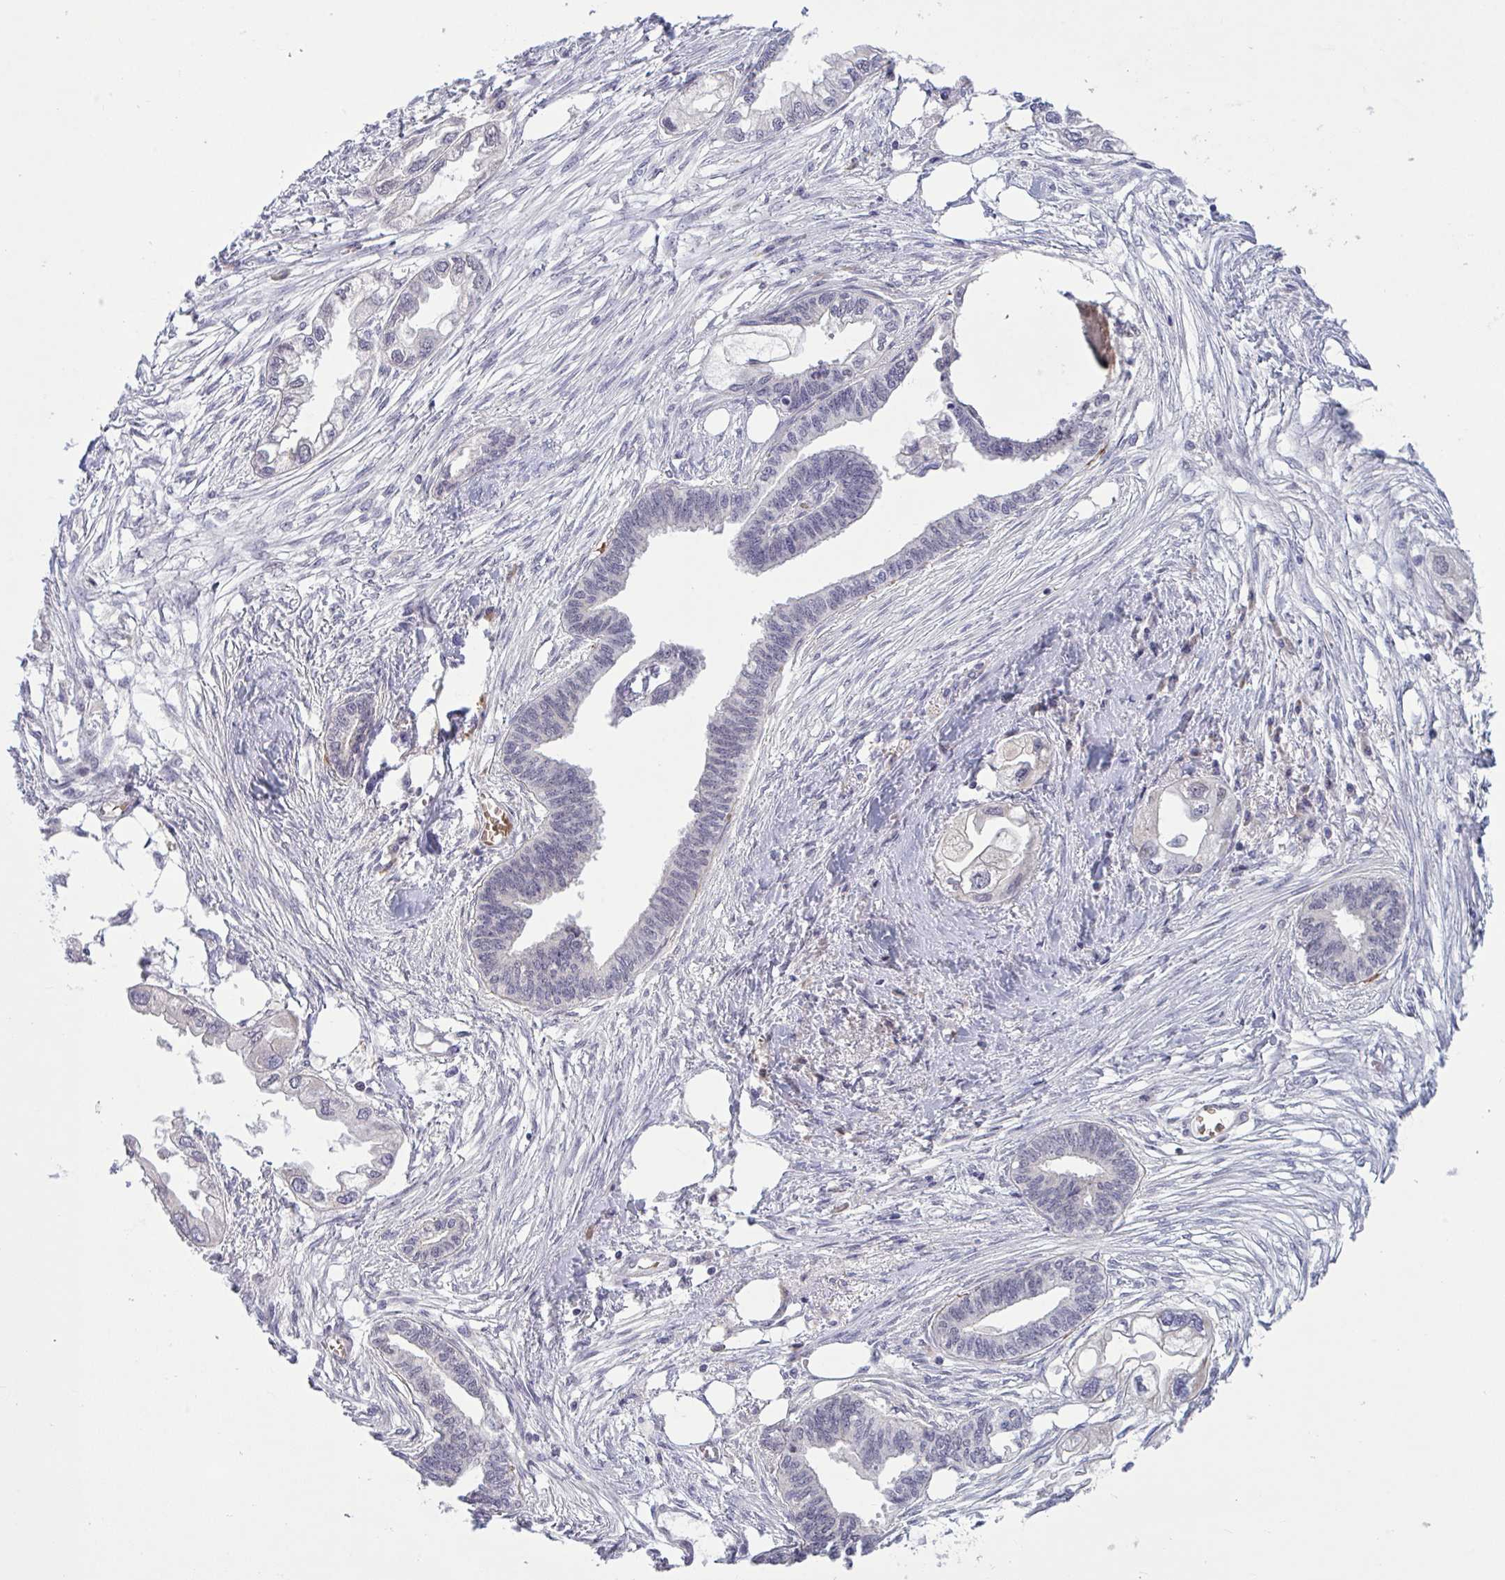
{"staining": {"intensity": "negative", "quantity": "none", "location": "none"}, "tissue": "endometrial cancer", "cell_type": "Tumor cells", "image_type": "cancer", "snomed": [{"axis": "morphology", "description": "Adenocarcinoma, NOS"}, {"axis": "morphology", "description": "Adenocarcinoma, metastatic, NOS"}, {"axis": "topography", "description": "Adipose tissue"}, {"axis": "topography", "description": "Endometrium"}], "caption": "The image exhibits no significant staining in tumor cells of metastatic adenocarcinoma (endometrial). (DAB (3,3'-diaminobenzidine) immunohistochemistry visualized using brightfield microscopy, high magnification).", "gene": "CNGB3", "patient": {"sex": "female", "age": 67}}